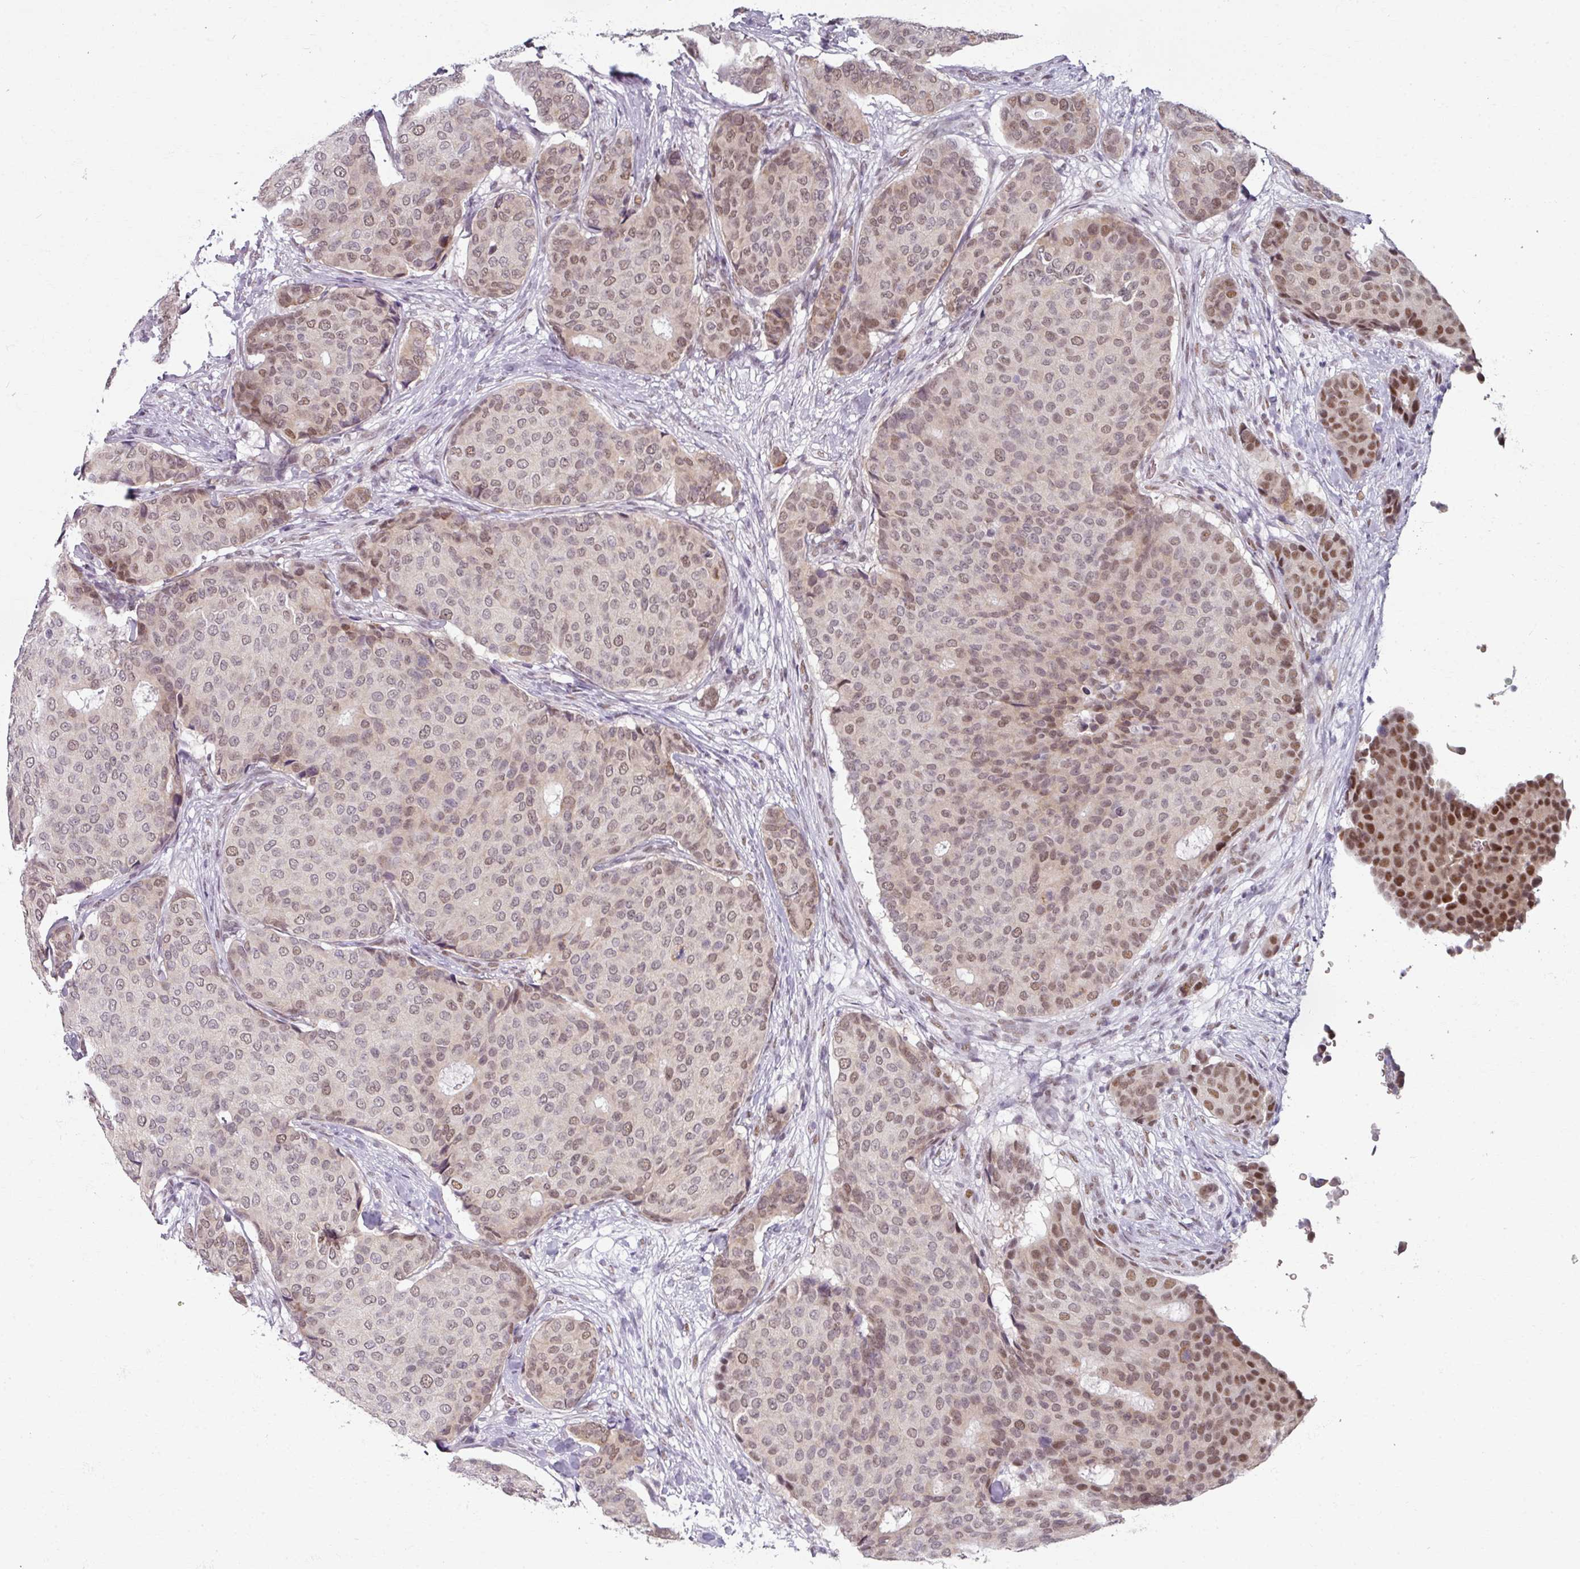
{"staining": {"intensity": "moderate", "quantity": ">75%", "location": "nuclear"}, "tissue": "breast cancer", "cell_type": "Tumor cells", "image_type": "cancer", "snomed": [{"axis": "morphology", "description": "Duct carcinoma"}, {"axis": "topography", "description": "Breast"}], "caption": "Immunohistochemistry image of breast invasive ductal carcinoma stained for a protein (brown), which reveals medium levels of moderate nuclear positivity in approximately >75% of tumor cells.", "gene": "RIPOR3", "patient": {"sex": "female", "age": 75}}